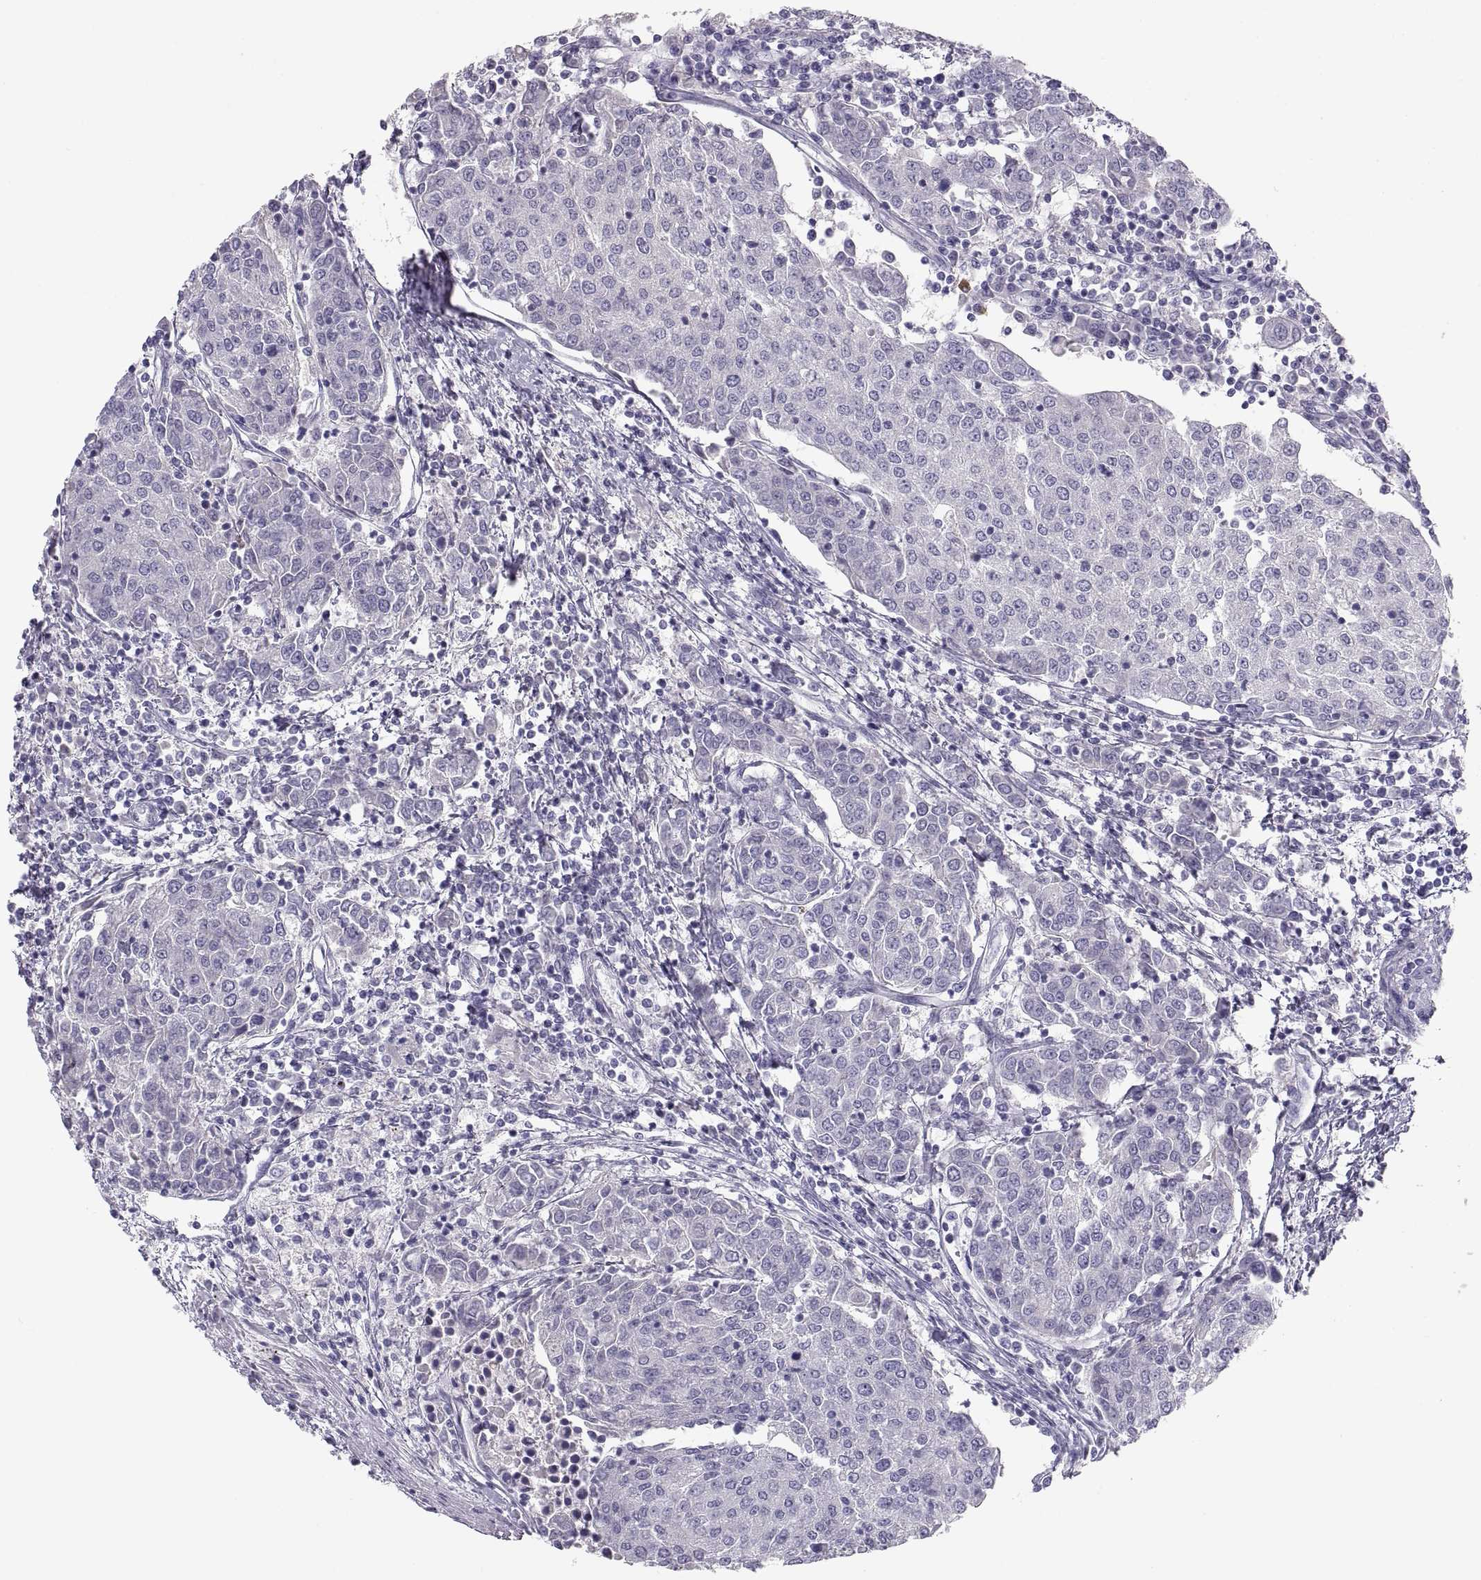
{"staining": {"intensity": "negative", "quantity": "none", "location": "none"}, "tissue": "urothelial cancer", "cell_type": "Tumor cells", "image_type": "cancer", "snomed": [{"axis": "morphology", "description": "Urothelial carcinoma, High grade"}, {"axis": "topography", "description": "Urinary bladder"}], "caption": "An image of urothelial cancer stained for a protein reveals no brown staining in tumor cells. (Brightfield microscopy of DAB immunohistochemistry at high magnification).", "gene": "MAGEB2", "patient": {"sex": "female", "age": 85}}